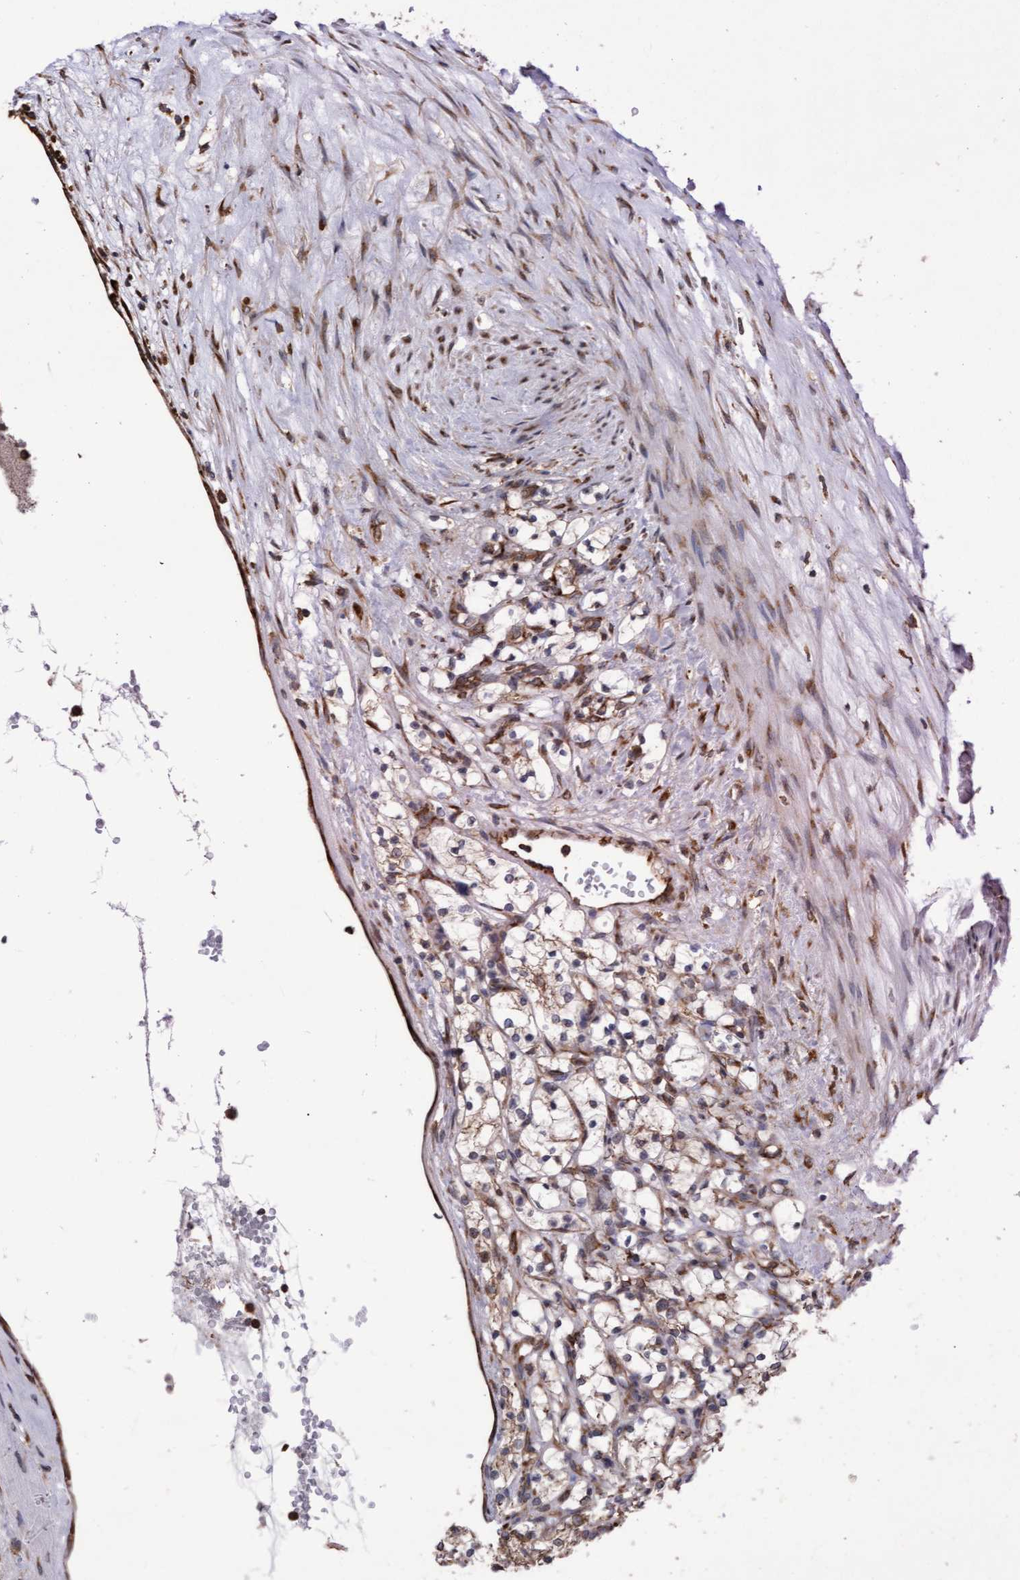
{"staining": {"intensity": "moderate", "quantity": ">75%", "location": "cytoplasmic/membranous"}, "tissue": "renal cancer", "cell_type": "Tumor cells", "image_type": "cancer", "snomed": [{"axis": "morphology", "description": "Adenocarcinoma, NOS"}, {"axis": "topography", "description": "Kidney"}], "caption": "A medium amount of moderate cytoplasmic/membranous expression is appreciated in about >75% of tumor cells in renal adenocarcinoma tissue.", "gene": "ABCF2", "patient": {"sex": "female", "age": 69}}